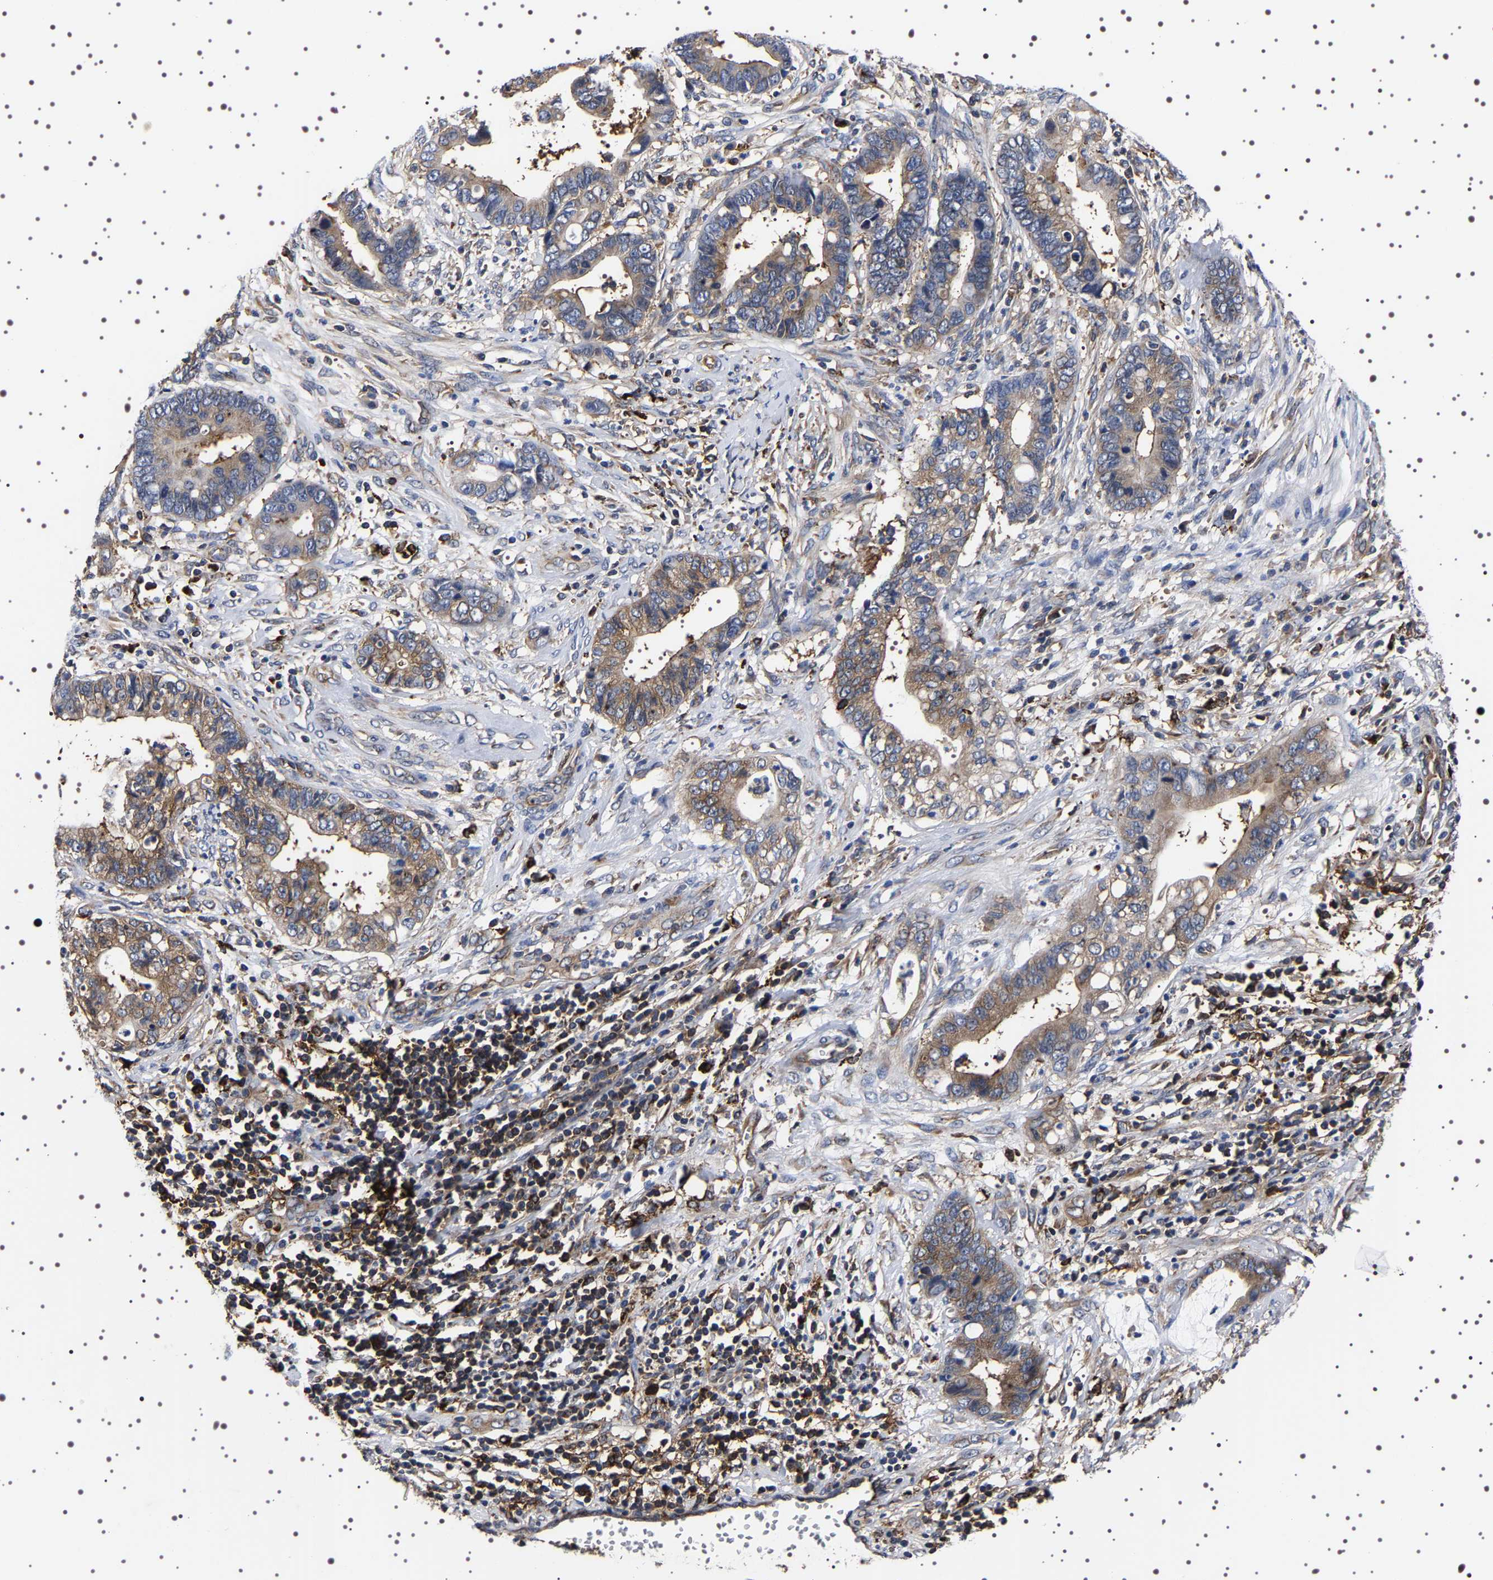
{"staining": {"intensity": "weak", "quantity": ">75%", "location": "cytoplasmic/membranous"}, "tissue": "cervical cancer", "cell_type": "Tumor cells", "image_type": "cancer", "snomed": [{"axis": "morphology", "description": "Adenocarcinoma, NOS"}, {"axis": "topography", "description": "Cervix"}], "caption": "Immunohistochemical staining of human adenocarcinoma (cervical) reveals low levels of weak cytoplasmic/membranous positivity in approximately >75% of tumor cells. (brown staining indicates protein expression, while blue staining denotes nuclei).", "gene": "DARS1", "patient": {"sex": "female", "age": 44}}